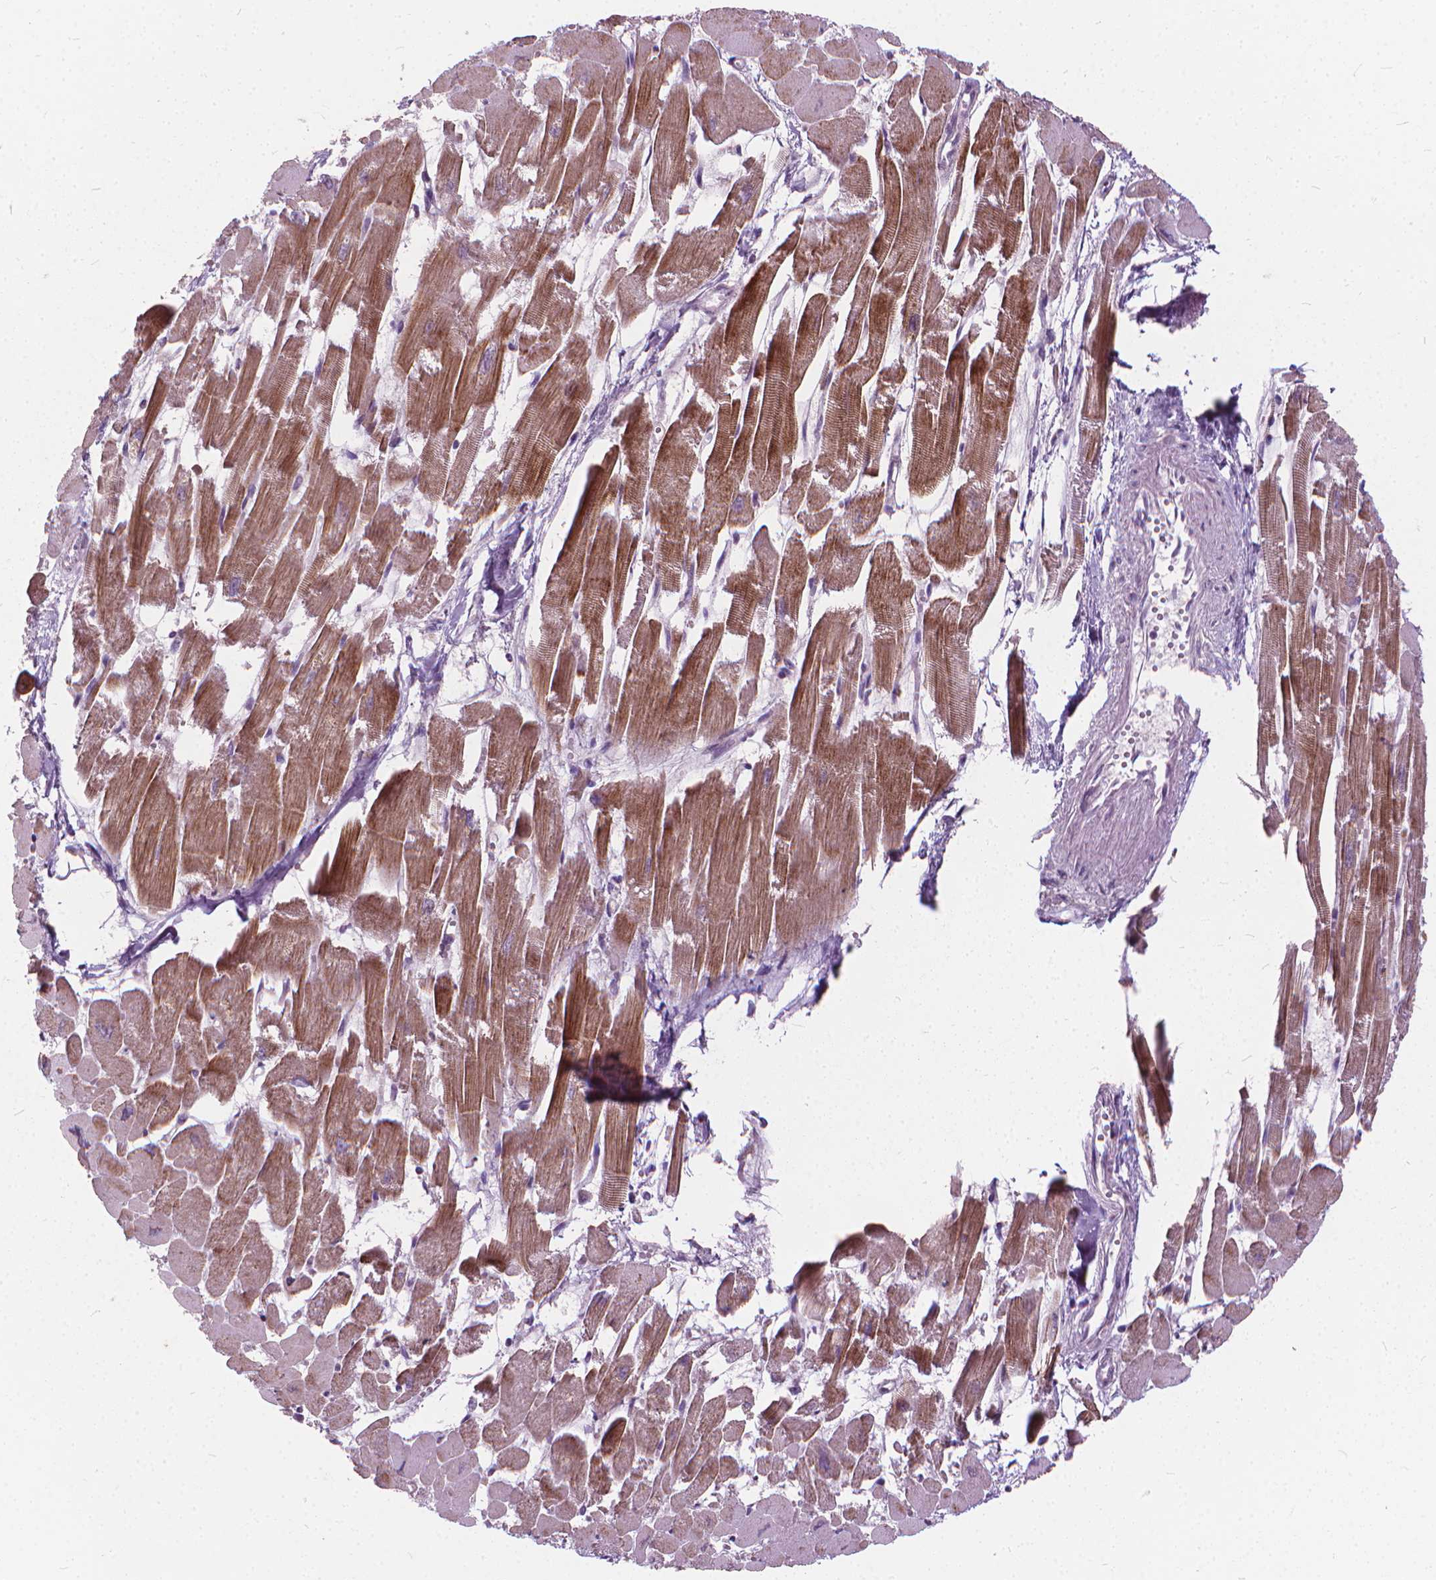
{"staining": {"intensity": "moderate", "quantity": ">75%", "location": "nuclear"}, "tissue": "heart muscle", "cell_type": "Cardiomyocytes", "image_type": "normal", "snomed": [{"axis": "morphology", "description": "Normal tissue, NOS"}, {"axis": "topography", "description": "Heart"}], "caption": "Immunohistochemical staining of benign heart muscle exhibits medium levels of moderate nuclear staining in about >75% of cardiomyocytes. (Stains: DAB (3,3'-diaminobenzidine) in brown, nuclei in blue, Microscopy: brightfield microscopy at high magnification).", "gene": "STAT5B", "patient": {"sex": "female", "age": 52}}